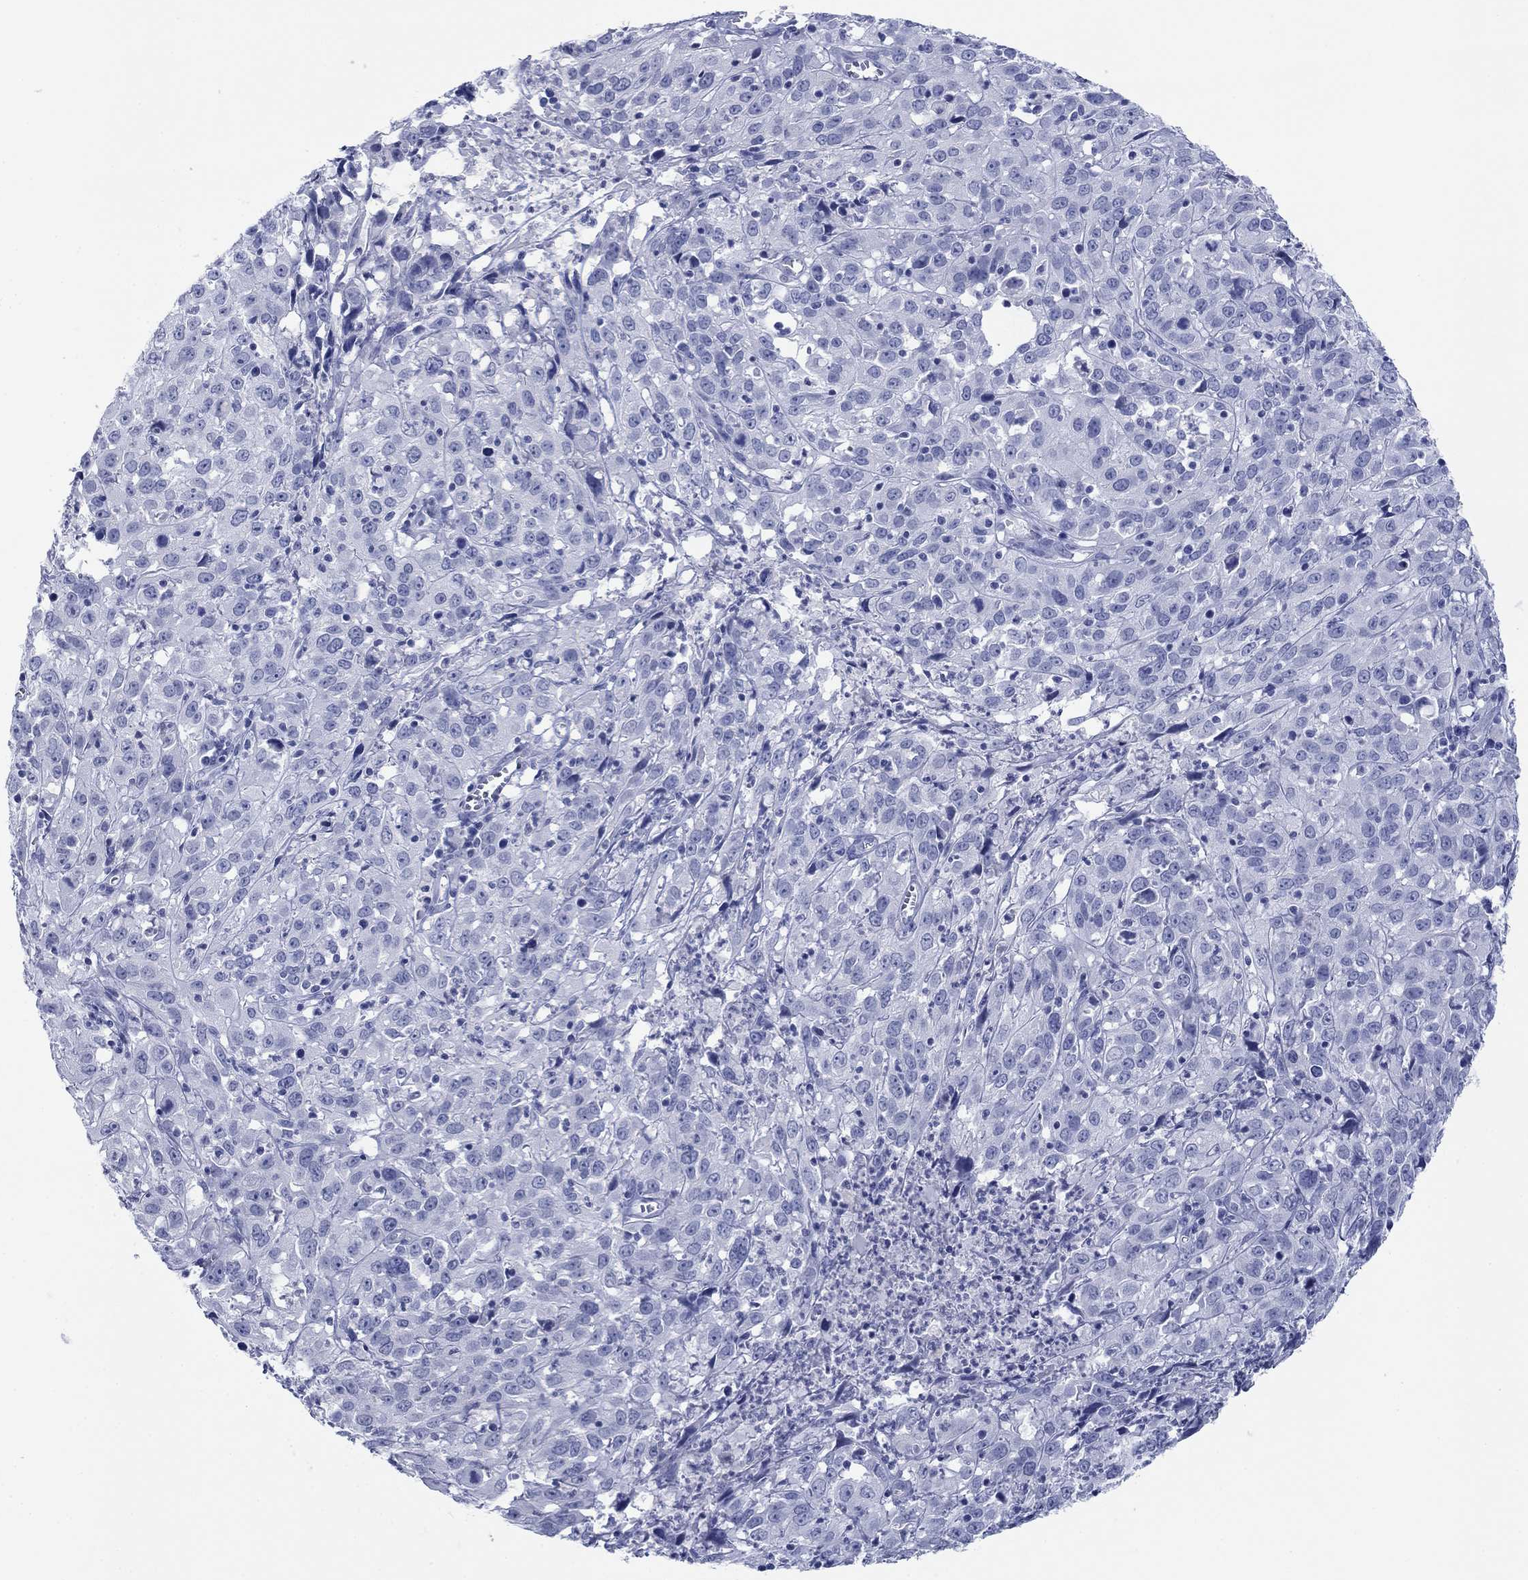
{"staining": {"intensity": "negative", "quantity": "none", "location": "none"}, "tissue": "cervical cancer", "cell_type": "Tumor cells", "image_type": "cancer", "snomed": [{"axis": "morphology", "description": "Squamous cell carcinoma, NOS"}, {"axis": "topography", "description": "Cervix"}], "caption": "This is a image of immunohistochemistry staining of cervical cancer (squamous cell carcinoma), which shows no positivity in tumor cells.", "gene": "PDYN", "patient": {"sex": "female", "age": 32}}